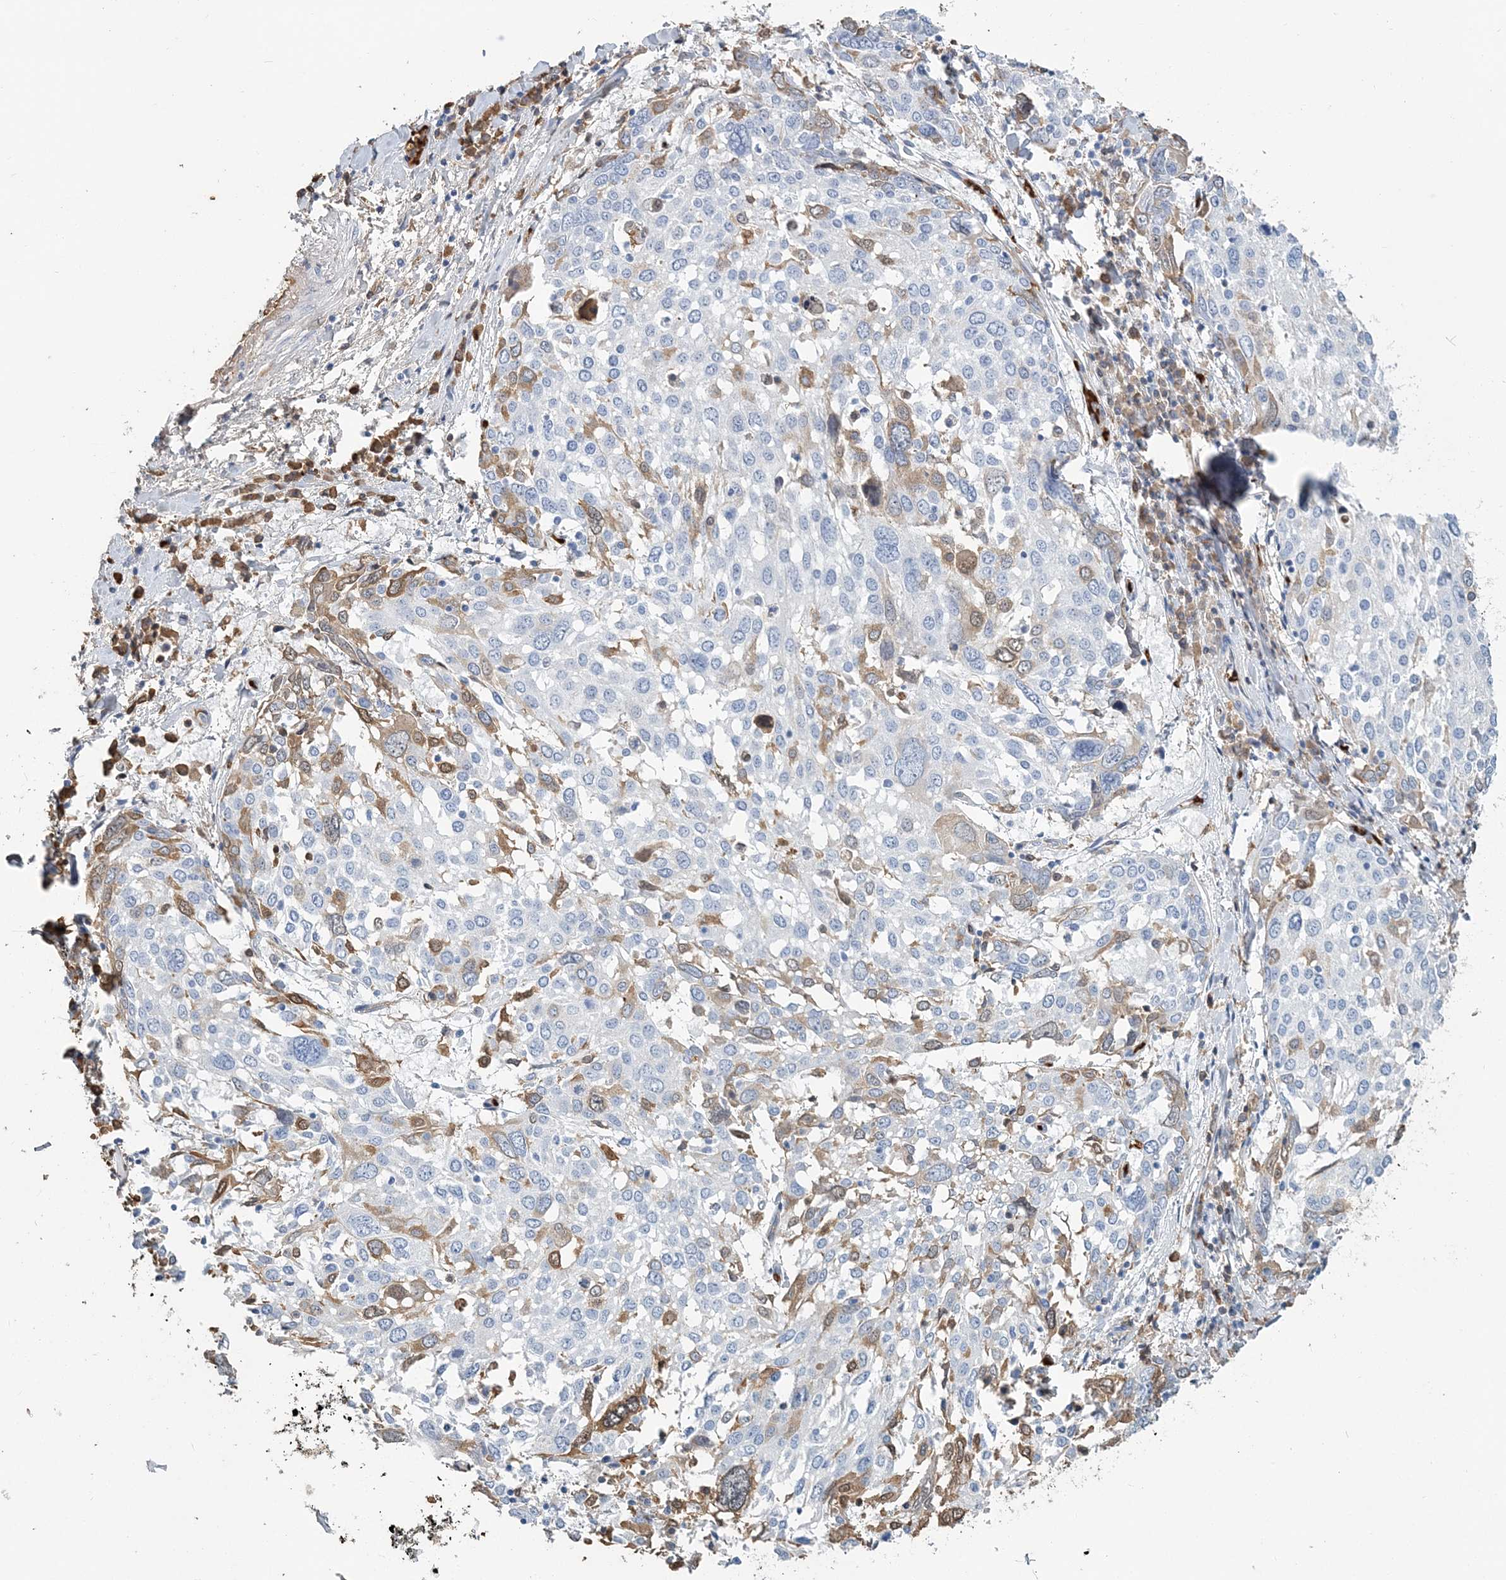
{"staining": {"intensity": "negative", "quantity": "none", "location": "none"}, "tissue": "lung cancer", "cell_type": "Tumor cells", "image_type": "cancer", "snomed": [{"axis": "morphology", "description": "Squamous cell carcinoma, NOS"}, {"axis": "topography", "description": "Lung"}], "caption": "A micrograph of lung squamous cell carcinoma stained for a protein reveals no brown staining in tumor cells.", "gene": "HBD", "patient": {"sex": "male", "age": 65}}